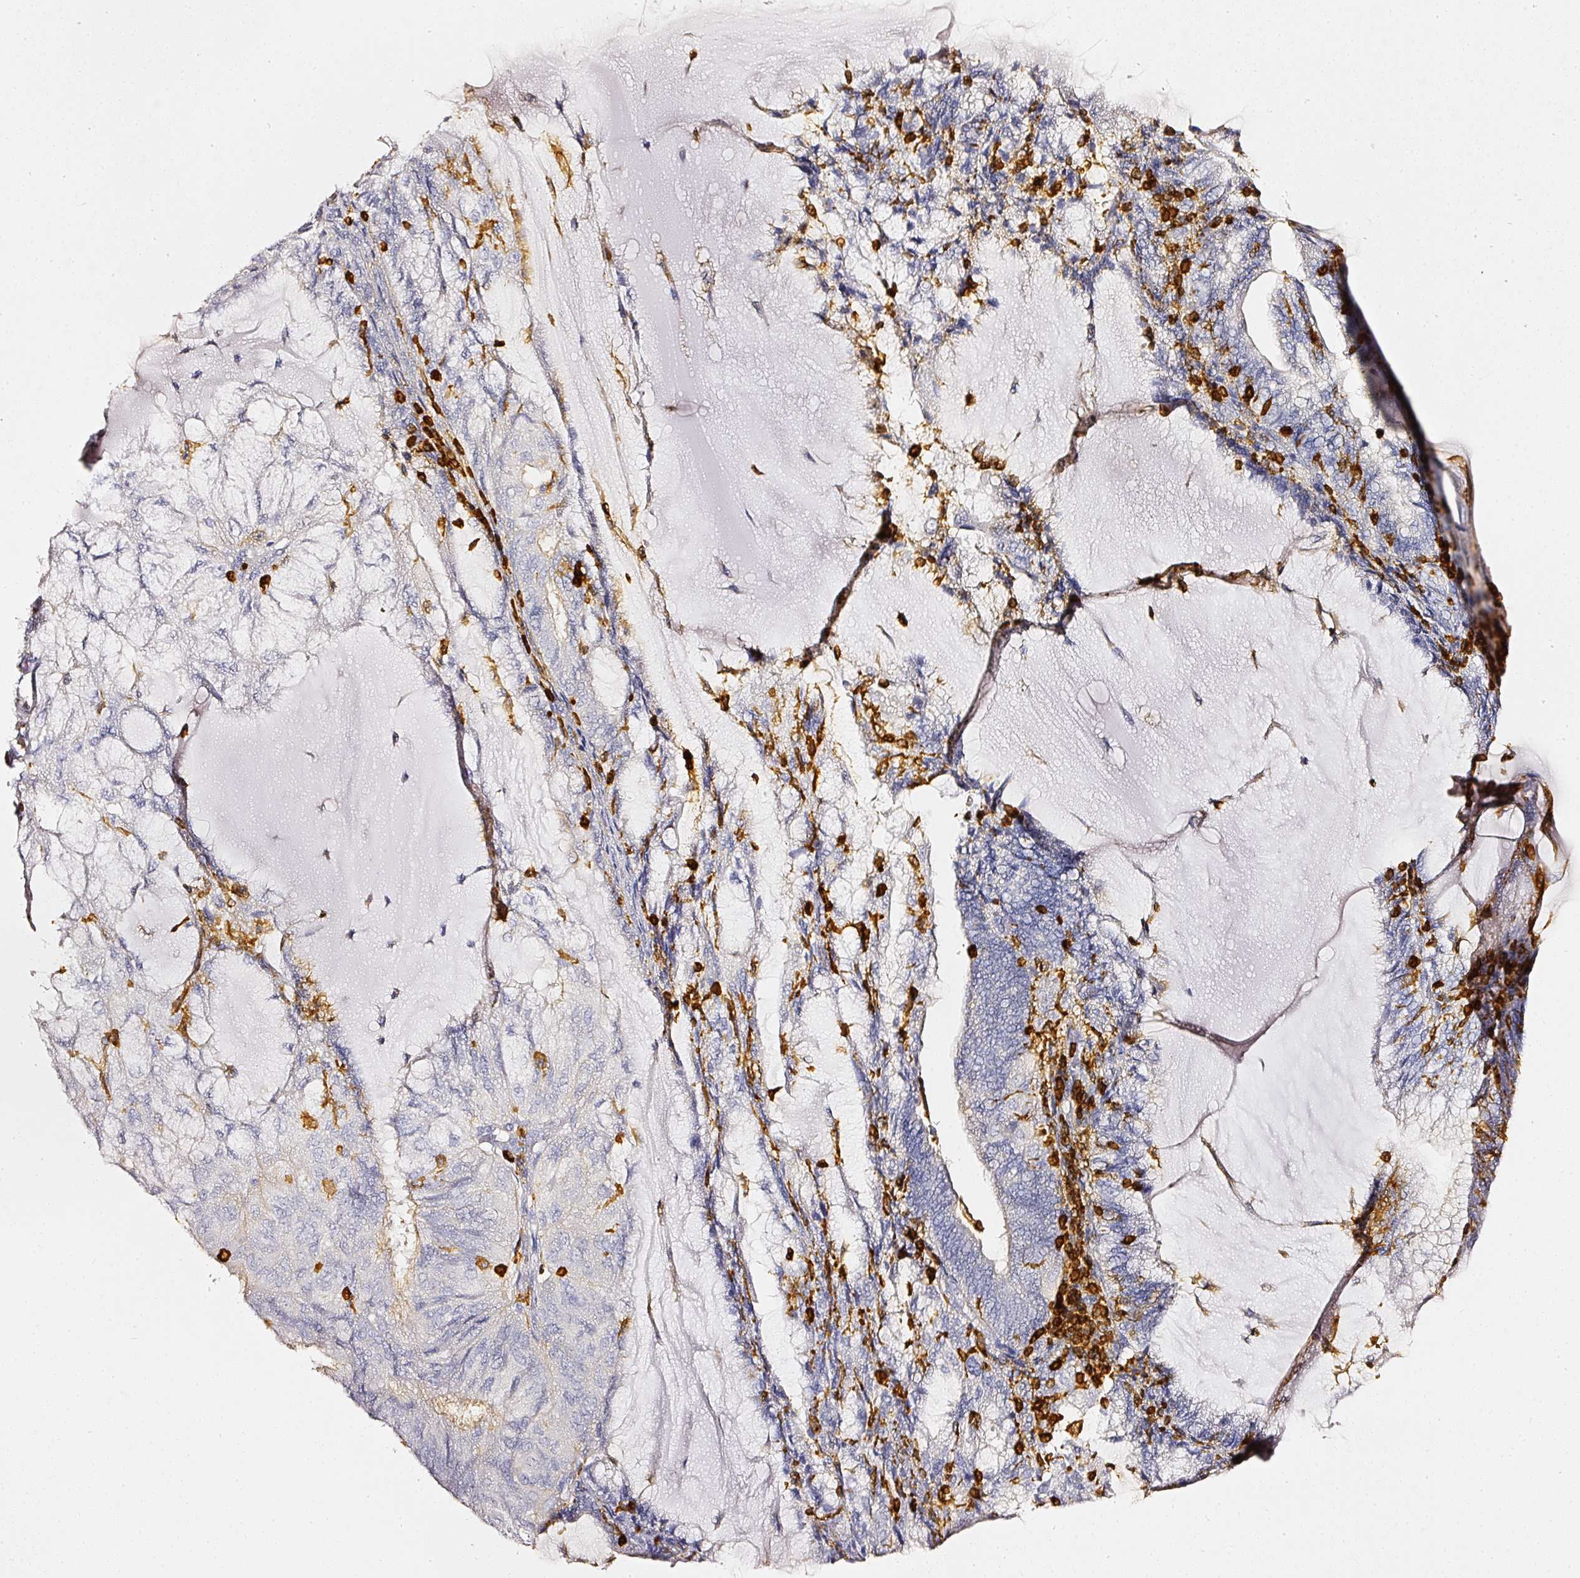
{"staining": {"intensity": "negative", "quantity": "none", "location": "none"}, "tissue": "endometrial cancer", "cell_type": "Tumor cells", "image_type": "cancer", "snomed": [{"axis": "morphology", "description": "Adenocarcinoma, NOS"}, {"axis": "topography", "description": "Endometrium"}], "caption": "Photomicrograph shows no significant protein positivity in tumor cells of endometrial adenocarcinoma. (Brightfield microscopy of DAB immunohistochemistry at high magnification).", "gene": "EVL", "patient": {"sex": "female", "age": 81}}